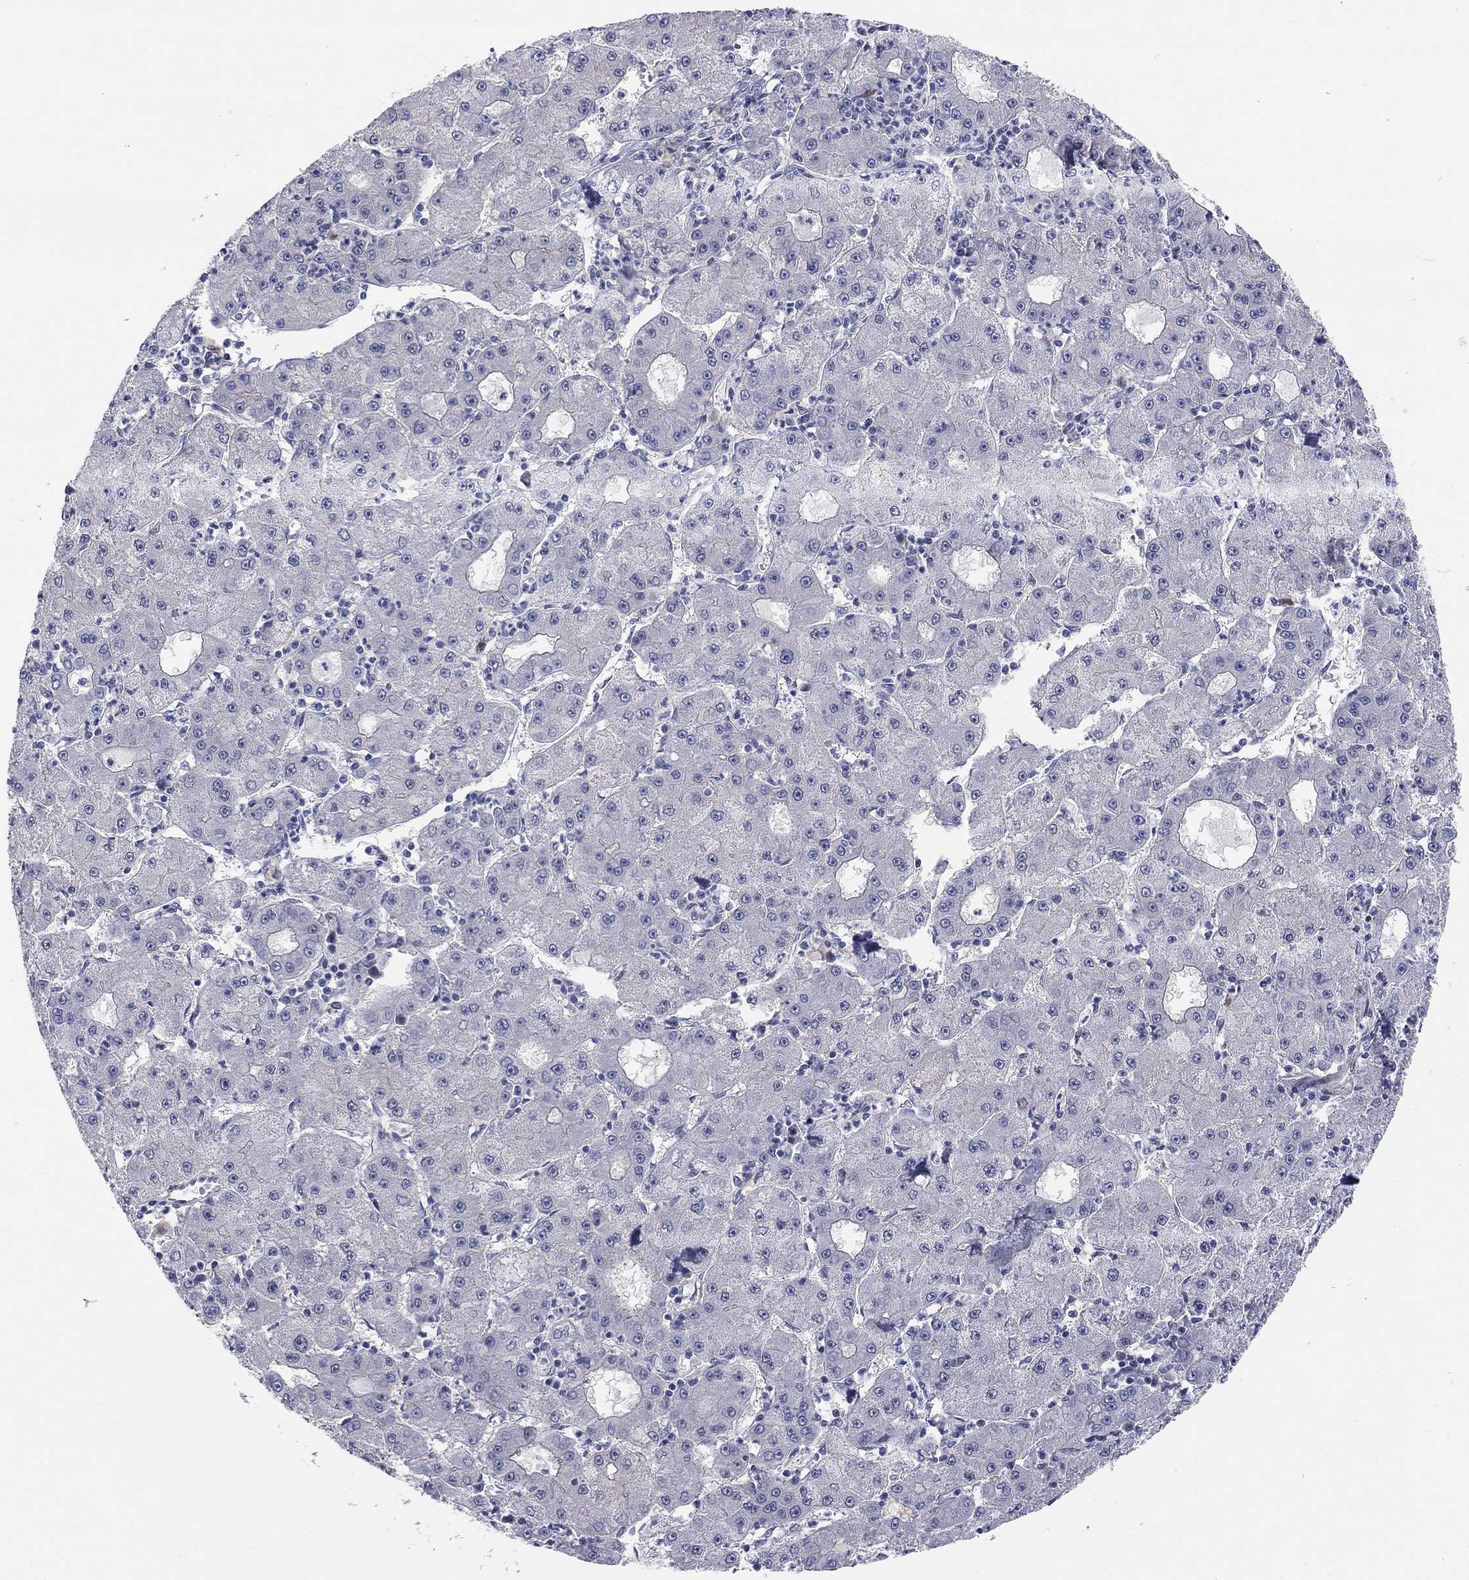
{"staining": {"intensity": "negative", "quantity": "none", "location": "none"}, "tissue": "liver cancer", "cell_type": "Tumor cells", "image_type": "cancer", "snomed": [{"axis": "morphology", "description": "Carcinoma, Hepatocellular, NOS"}, {"axis": "topography", "description": "Liver"}], "caption": "Immunohistochemistry (IHC) histopathology image of neoplastic tissue: liver cancer stained with DAB (3,3'-diaminobenzidine) demonstrates no significant protein expression in tumor cells.", "gene": "PRC1", "patient": {"sex": "male", "age": 73}}